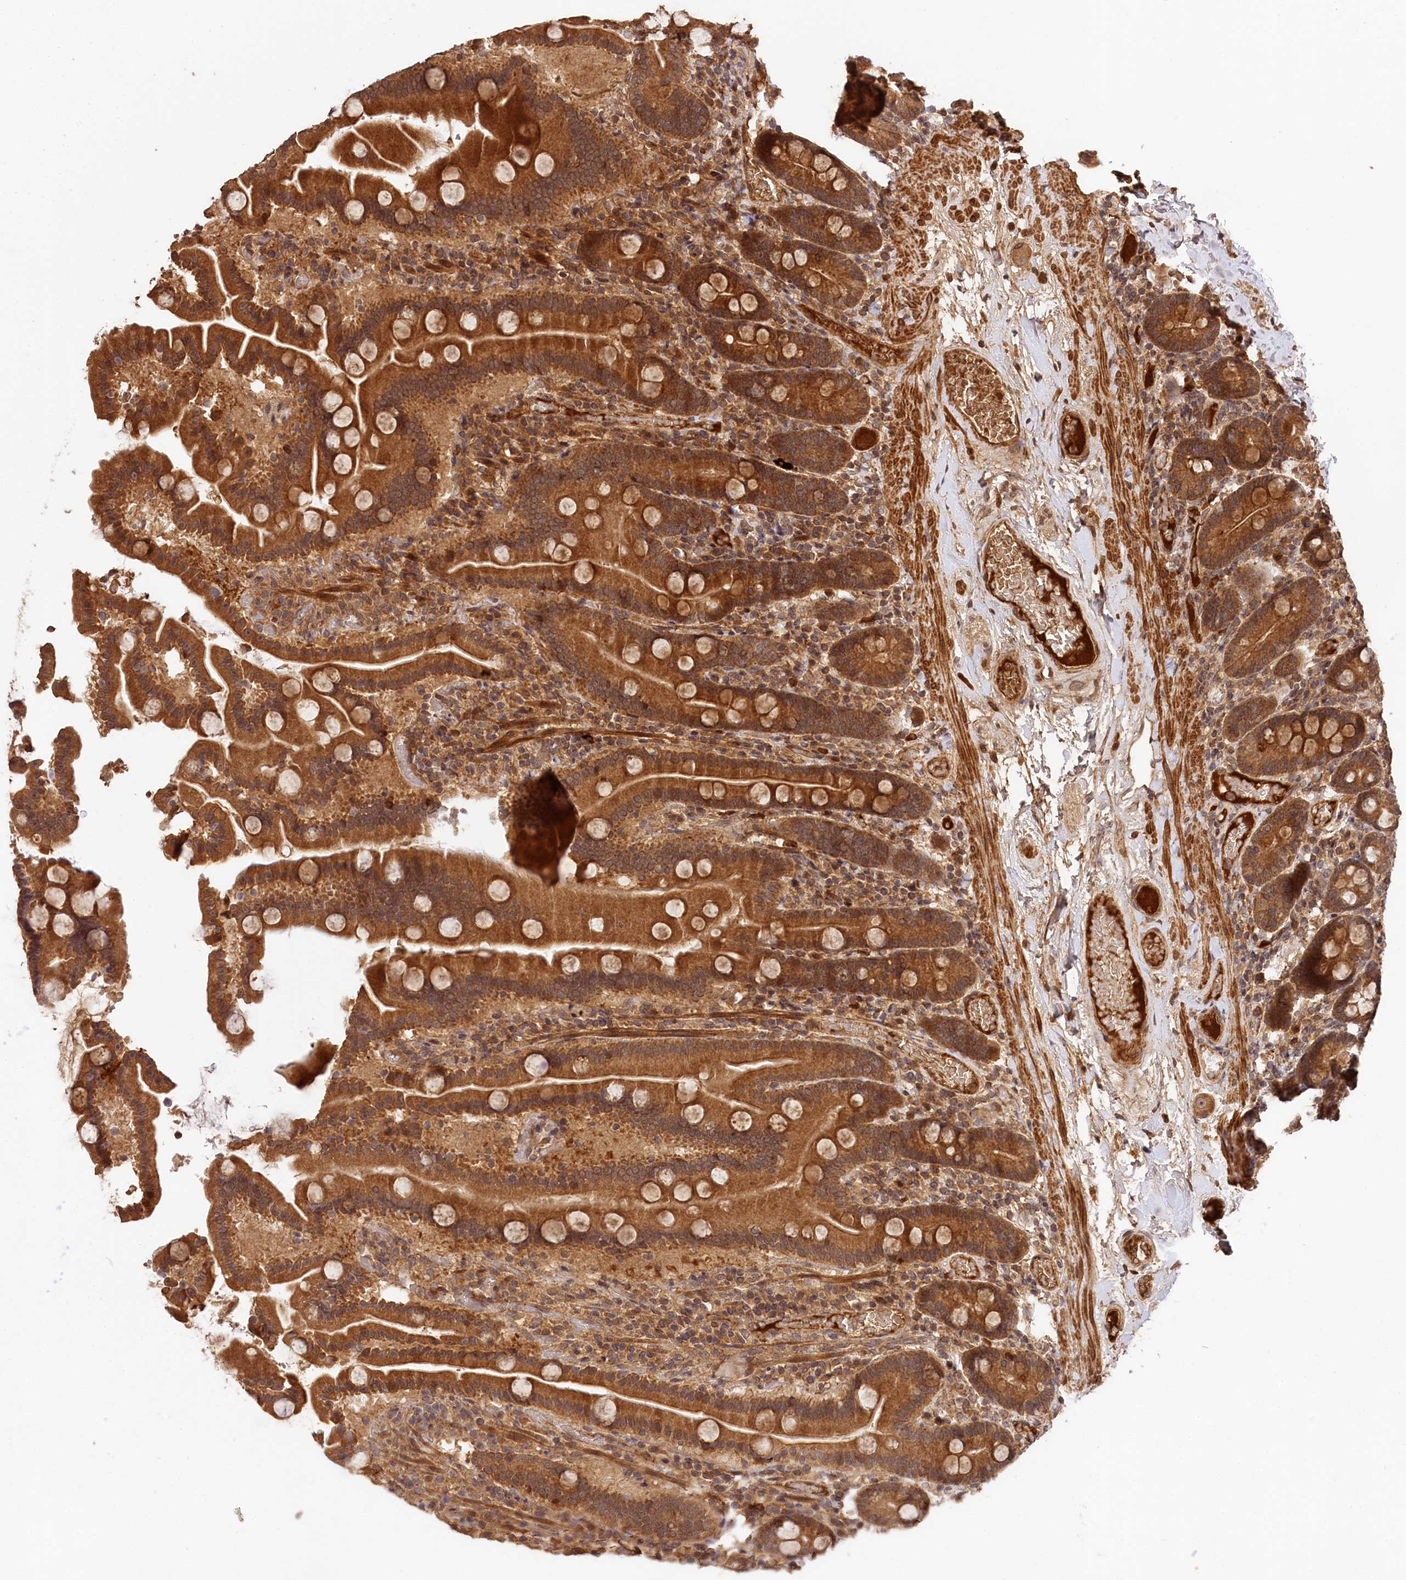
{"staining": {"intensity": "strong", "quantity": ">75%", "location": "cytoplasmic/membranous"}, "tissue": "duodenum", "cell_type": "Glandular cells", "image_type": "normal", "snomed": [{"axis": "morphology", "description": "Normal tissue, NOS"}, {"axis": "topography", "description": "Duodenum"}], "caption": "A brown stain highlights strong cytoplasmic/membranous positivity of a protein in glandular cells of benign human duodenum. (DAB (3,3'-diaminobenzidine) IHC with brightfield microscopy, high magnification).", "gene": "MCF2L2", "patient": {"sex": "male", "age": 55}}